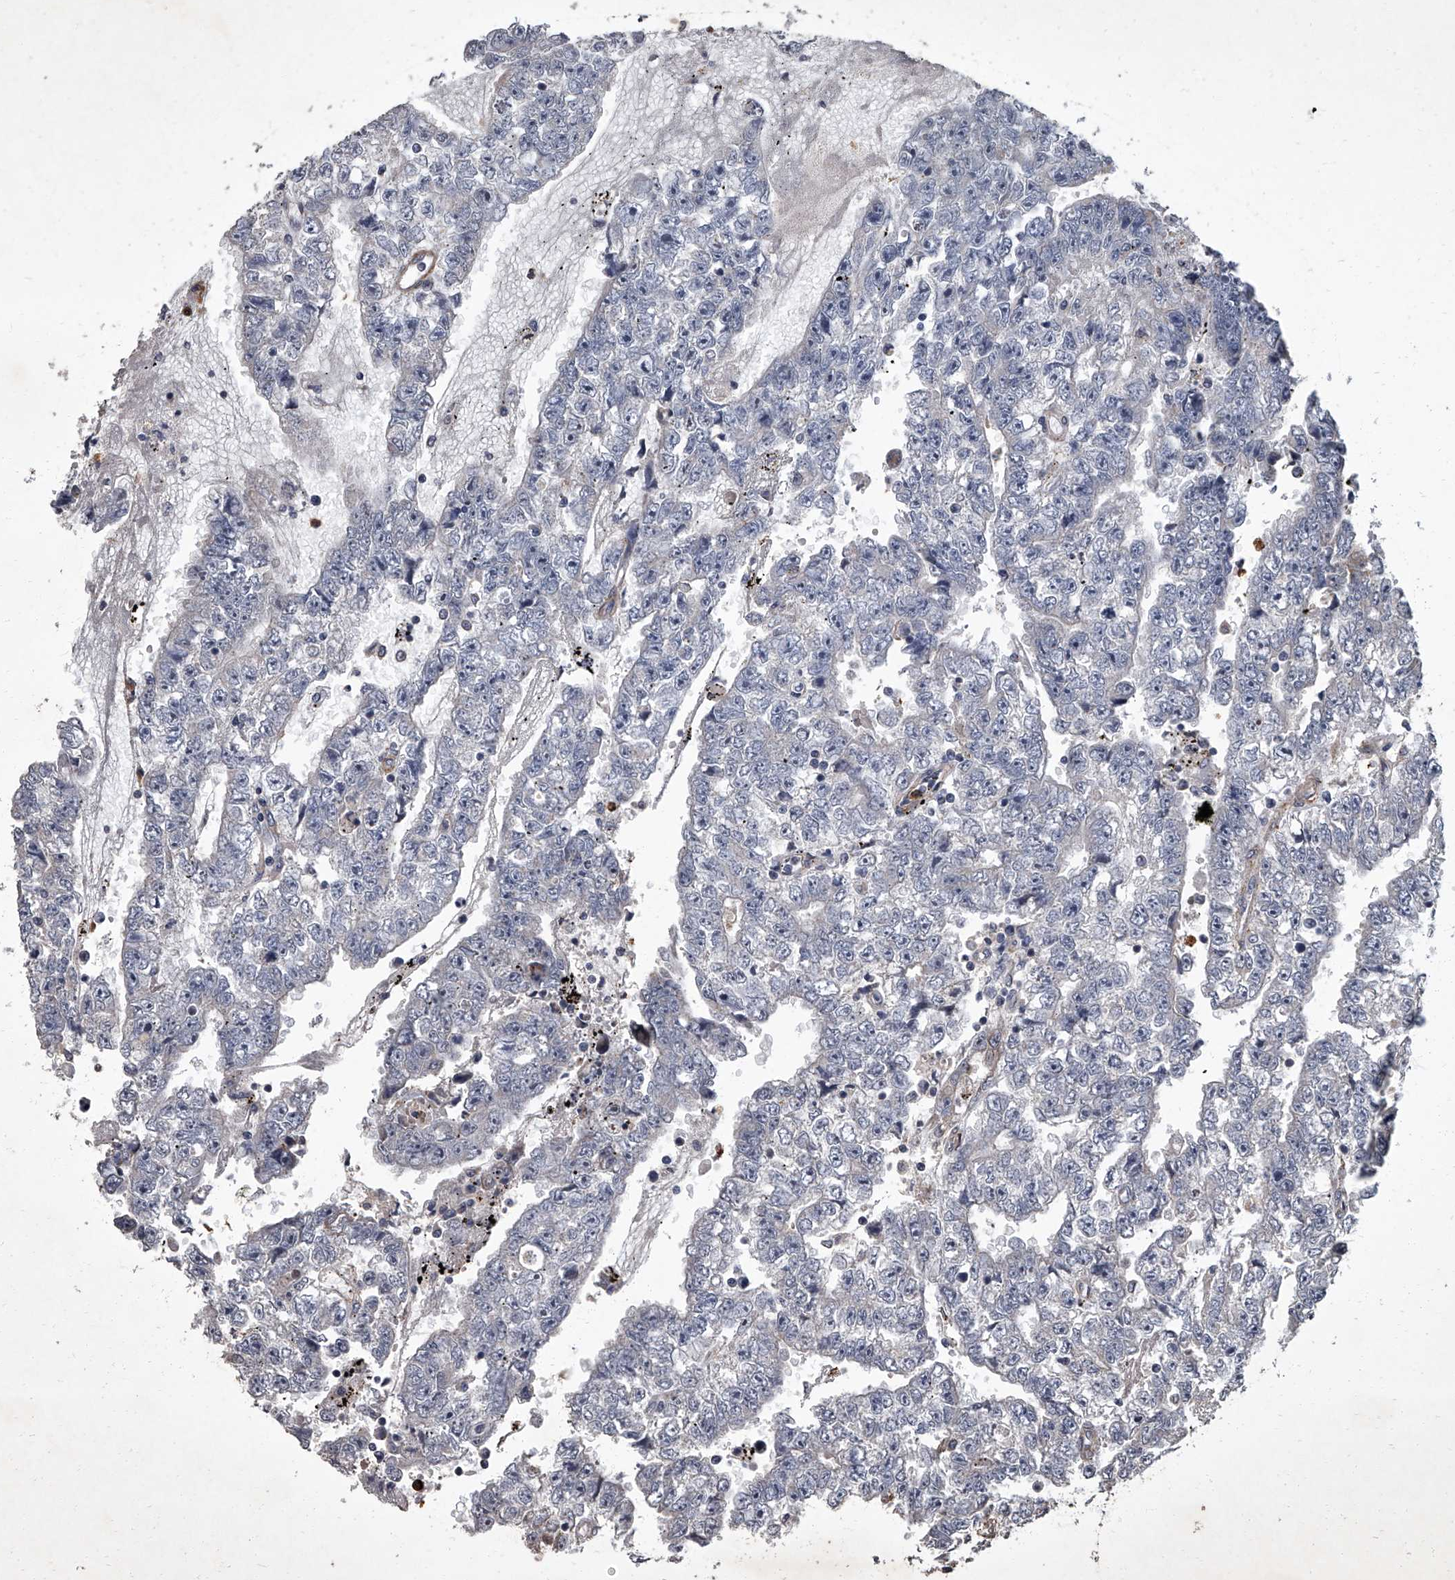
{"staining": {"intensity": "negative", "quantity": "none", "location": "none"}, "tissue": "testis cancer", "cell_type": "Tumor cells", "image_type": "cancer", "snomed": [{"axis": "morphology", "description": "Carcinoma, Embryonal, NOS"}, {"axis": "topography", "description": "Testis"}], "caption": "IHC micrograph of embryonal carcinoma (testis) stained for a protein (brown), which demonstrates no positivity in tumor cells. (DAB (3,3'-diaminobenzidine) immunohistochemistry with hematoxylin counter stain).", "gene": "SIRT4", "patient": {"sex": "male", "age": 25}}